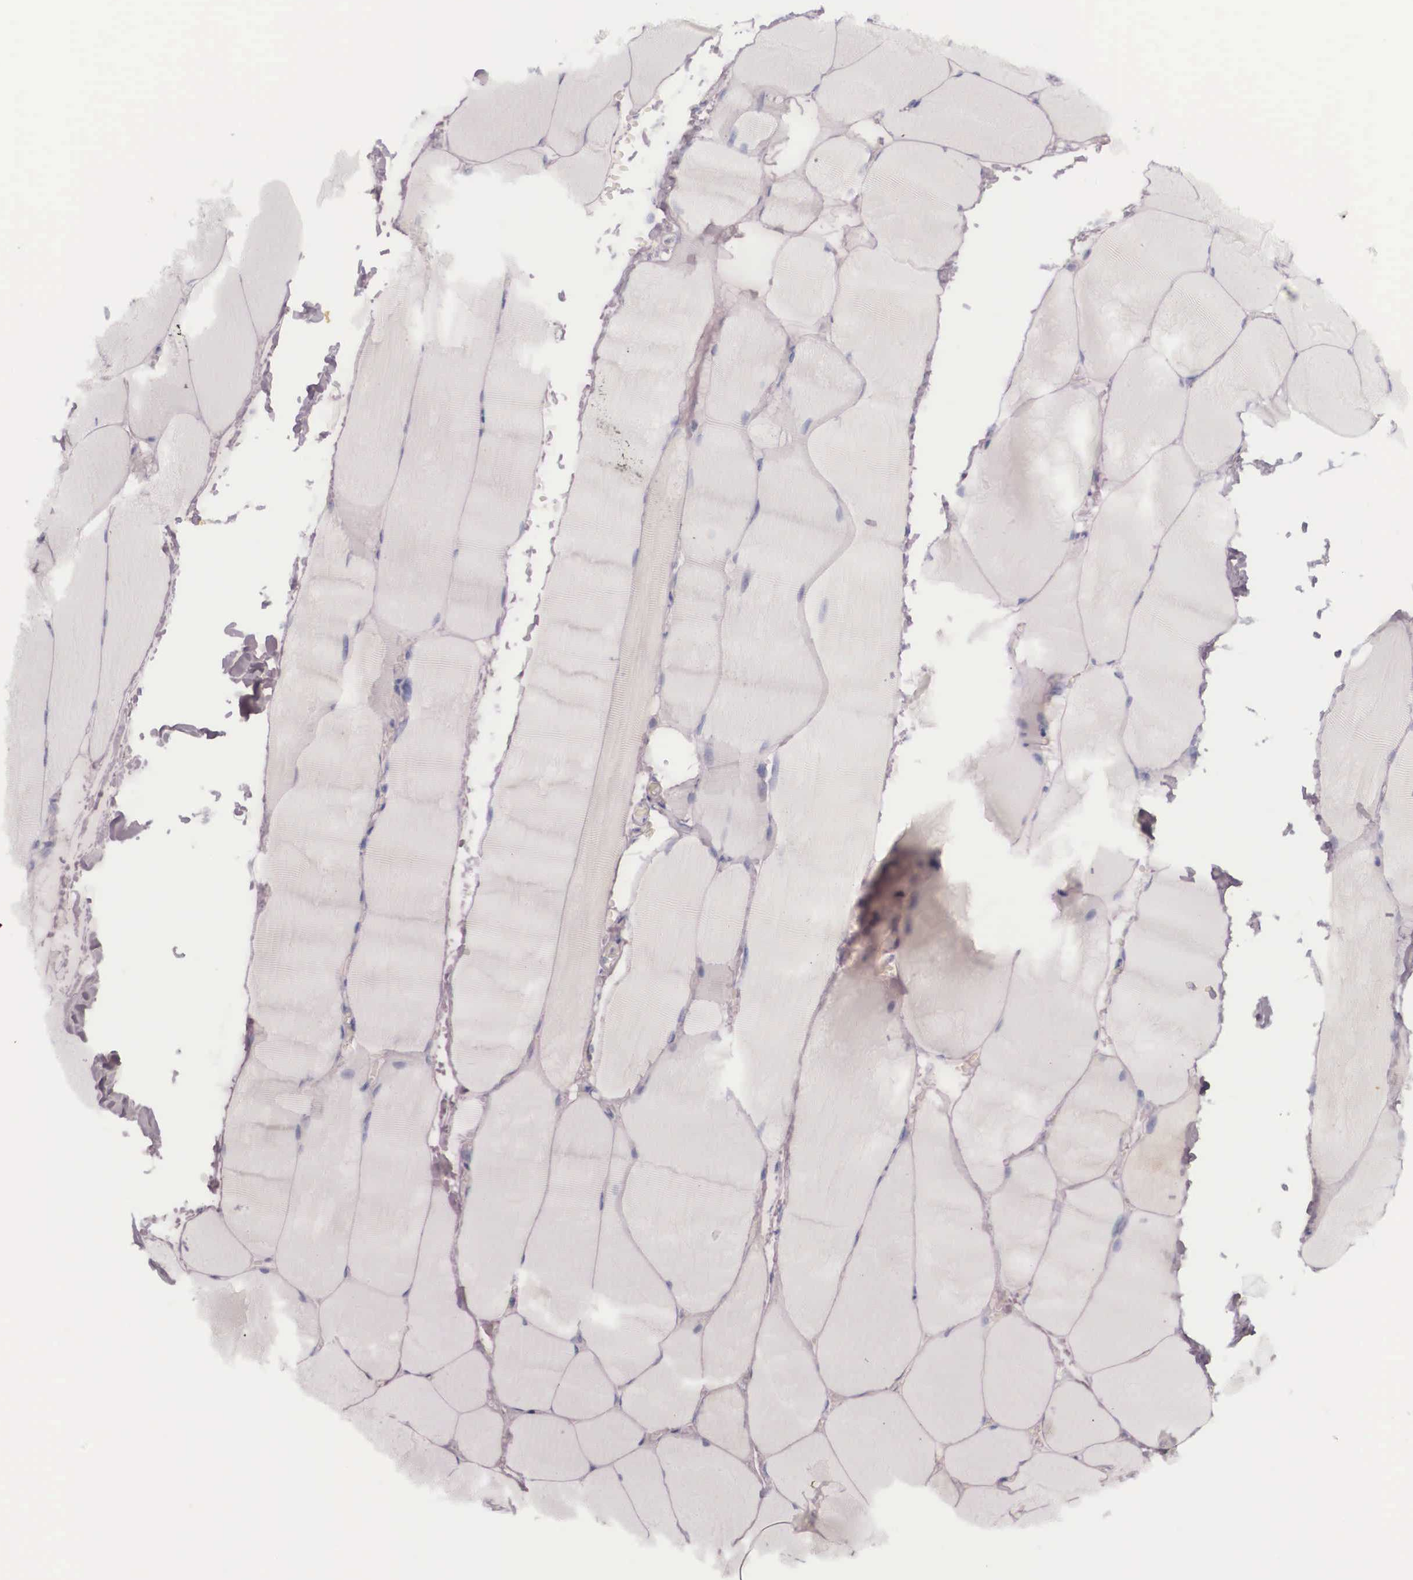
{"staining": {"intensity": "negative", "quantity": "none", "location": "none"}, "tissue": "skeletal muscle", "cell_type": "Myocytes", "image_type": "normal", "snomed": [{"axis": "morphology", "description": "Normal tissue, NOS"}, {"axis": "topography", "description": "Skeletal muscle"}], "caption": "Skeletal muscle stained for a protein using immunohistochemistry displays no expression myocytes.", "gene": "KRT14", "patient": {"sex": "male", "age": 71}}